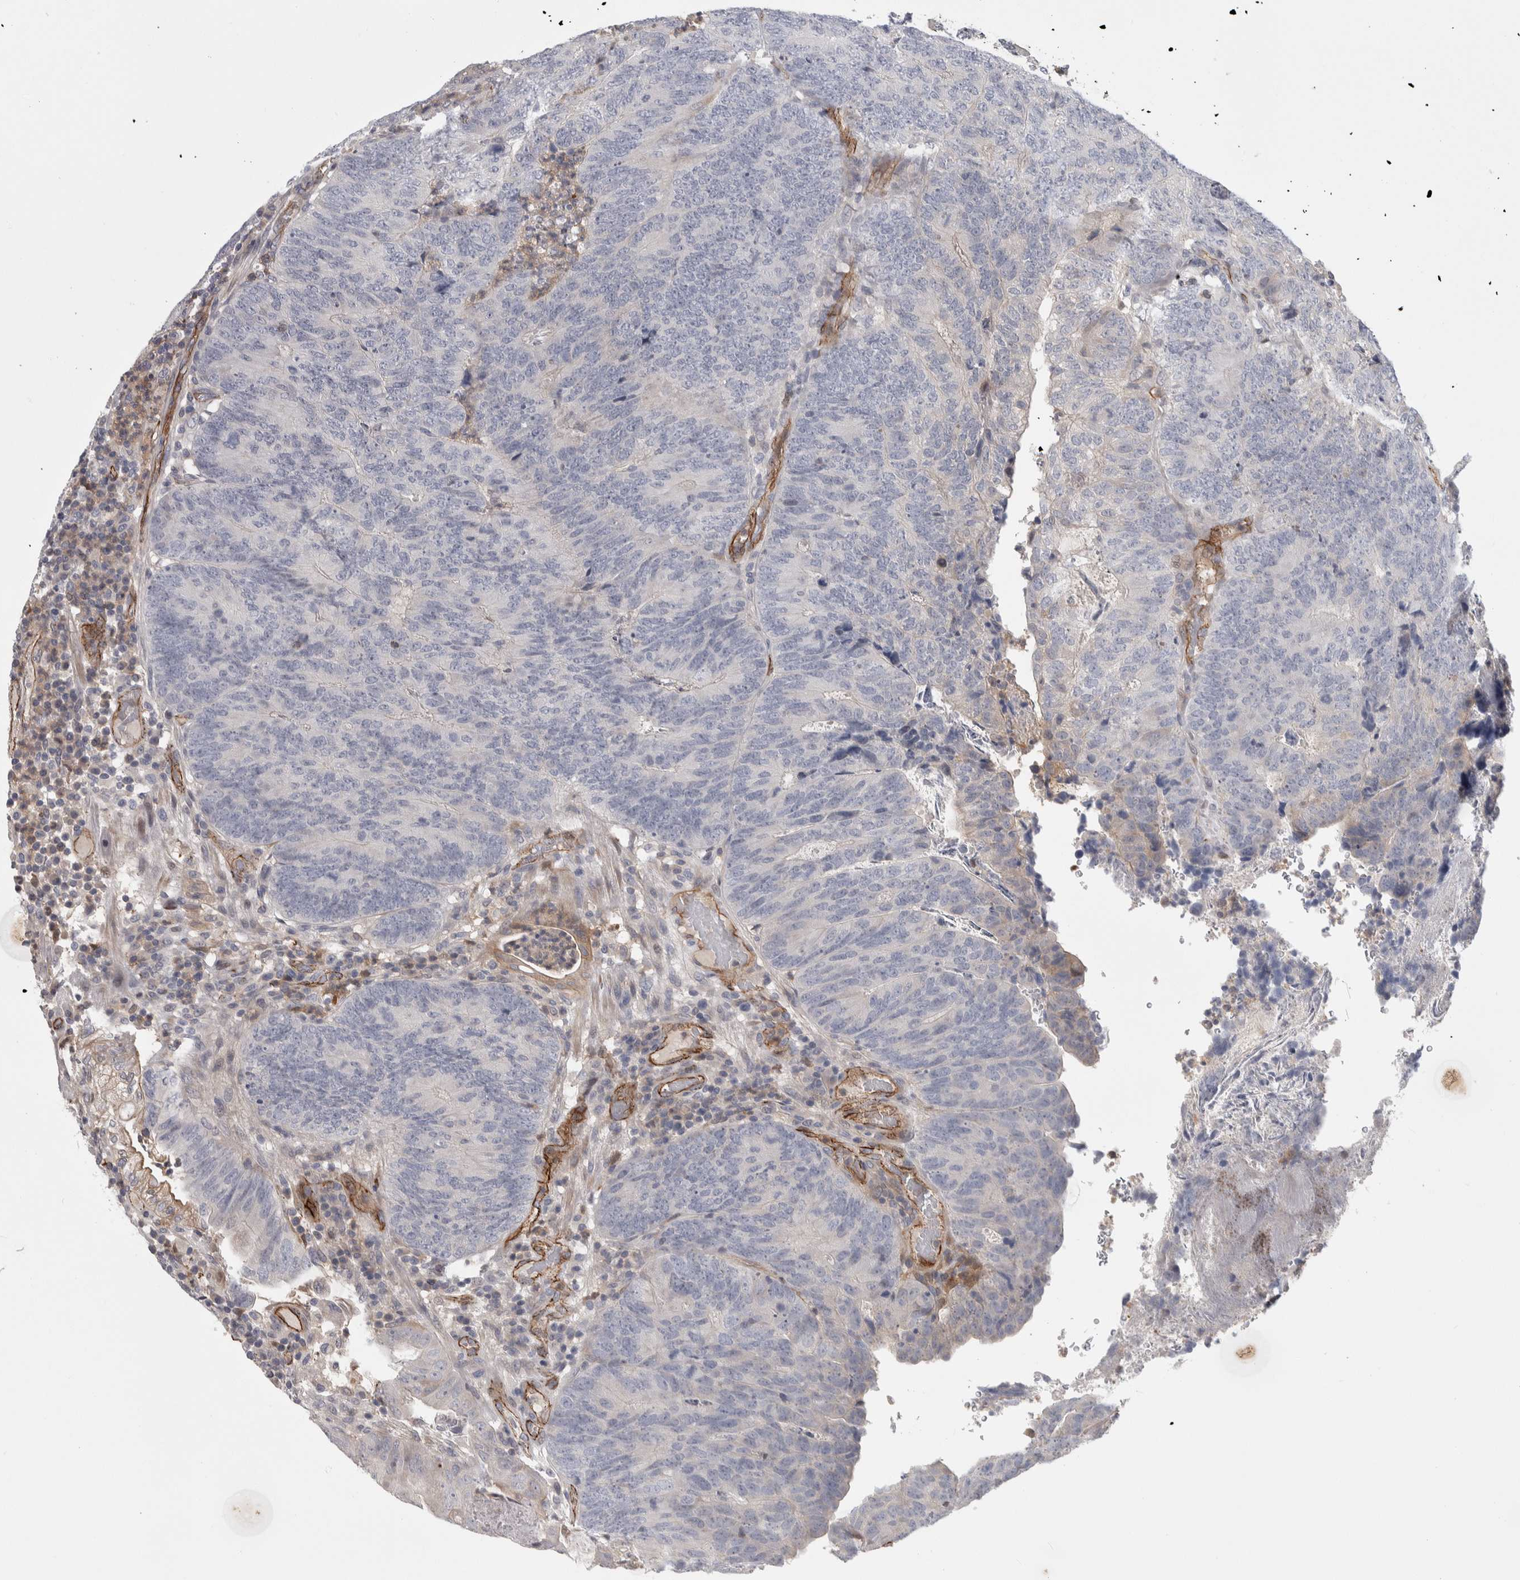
{"staining": {"intensity": "negative", "quantity": "none", "location": "none"}, "tissue": "colorectal cancer", "cell_type": "Tumor cells", "image_type": "cancer", "snomed": [{"axis": "morphology", "description": "Adenocarcinoma, NOS"}, {"axis": "topography", "description": "Colon"}], "caption": "High magnification brightfield microscopy of colorectal adenocarcinoma stained with DAB (brown) and counterstained with hematoxylin (blue): tumor cells show no significant expression.", "gene": "ZNF862", "patient": {"sex": "female", "age": 67}}